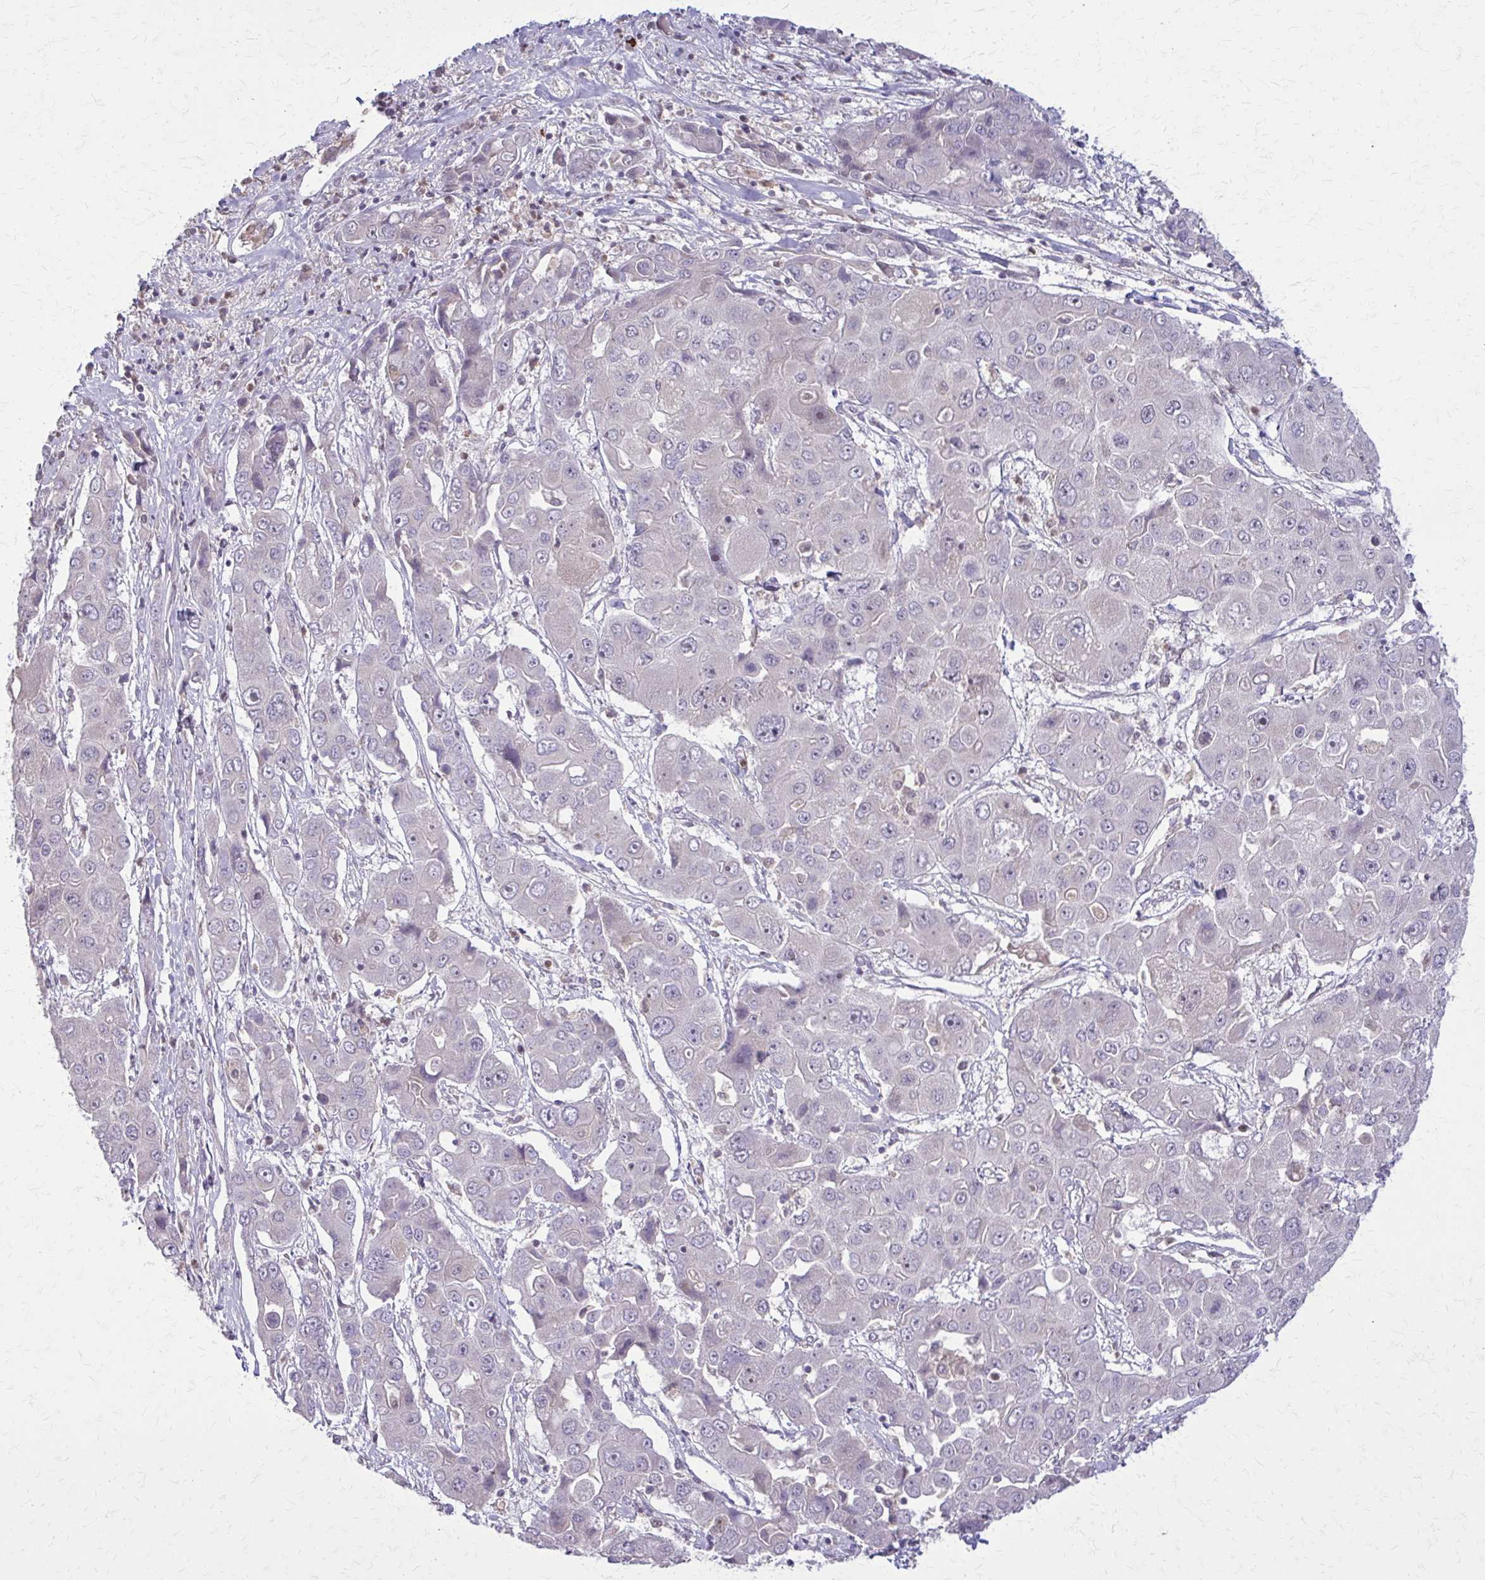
{"staining": {"intensity": "weak", "quantity": "<25%", "location": "nuclear"}, "tissue": "liver cancer", "cell_type": "Tumor cells", "image_type": "cancer", "snomed": [{"axis": "morphology", "description": "Cholangiocarcinoma"}, {"axis": "topography", "description": "Liver"}], "caption": "The image demonstrates no staining of tumor cells in liver cholangiocarcinoma.", "gene": "NRBF2", "patient": {"sex": "male", "age": 67}}